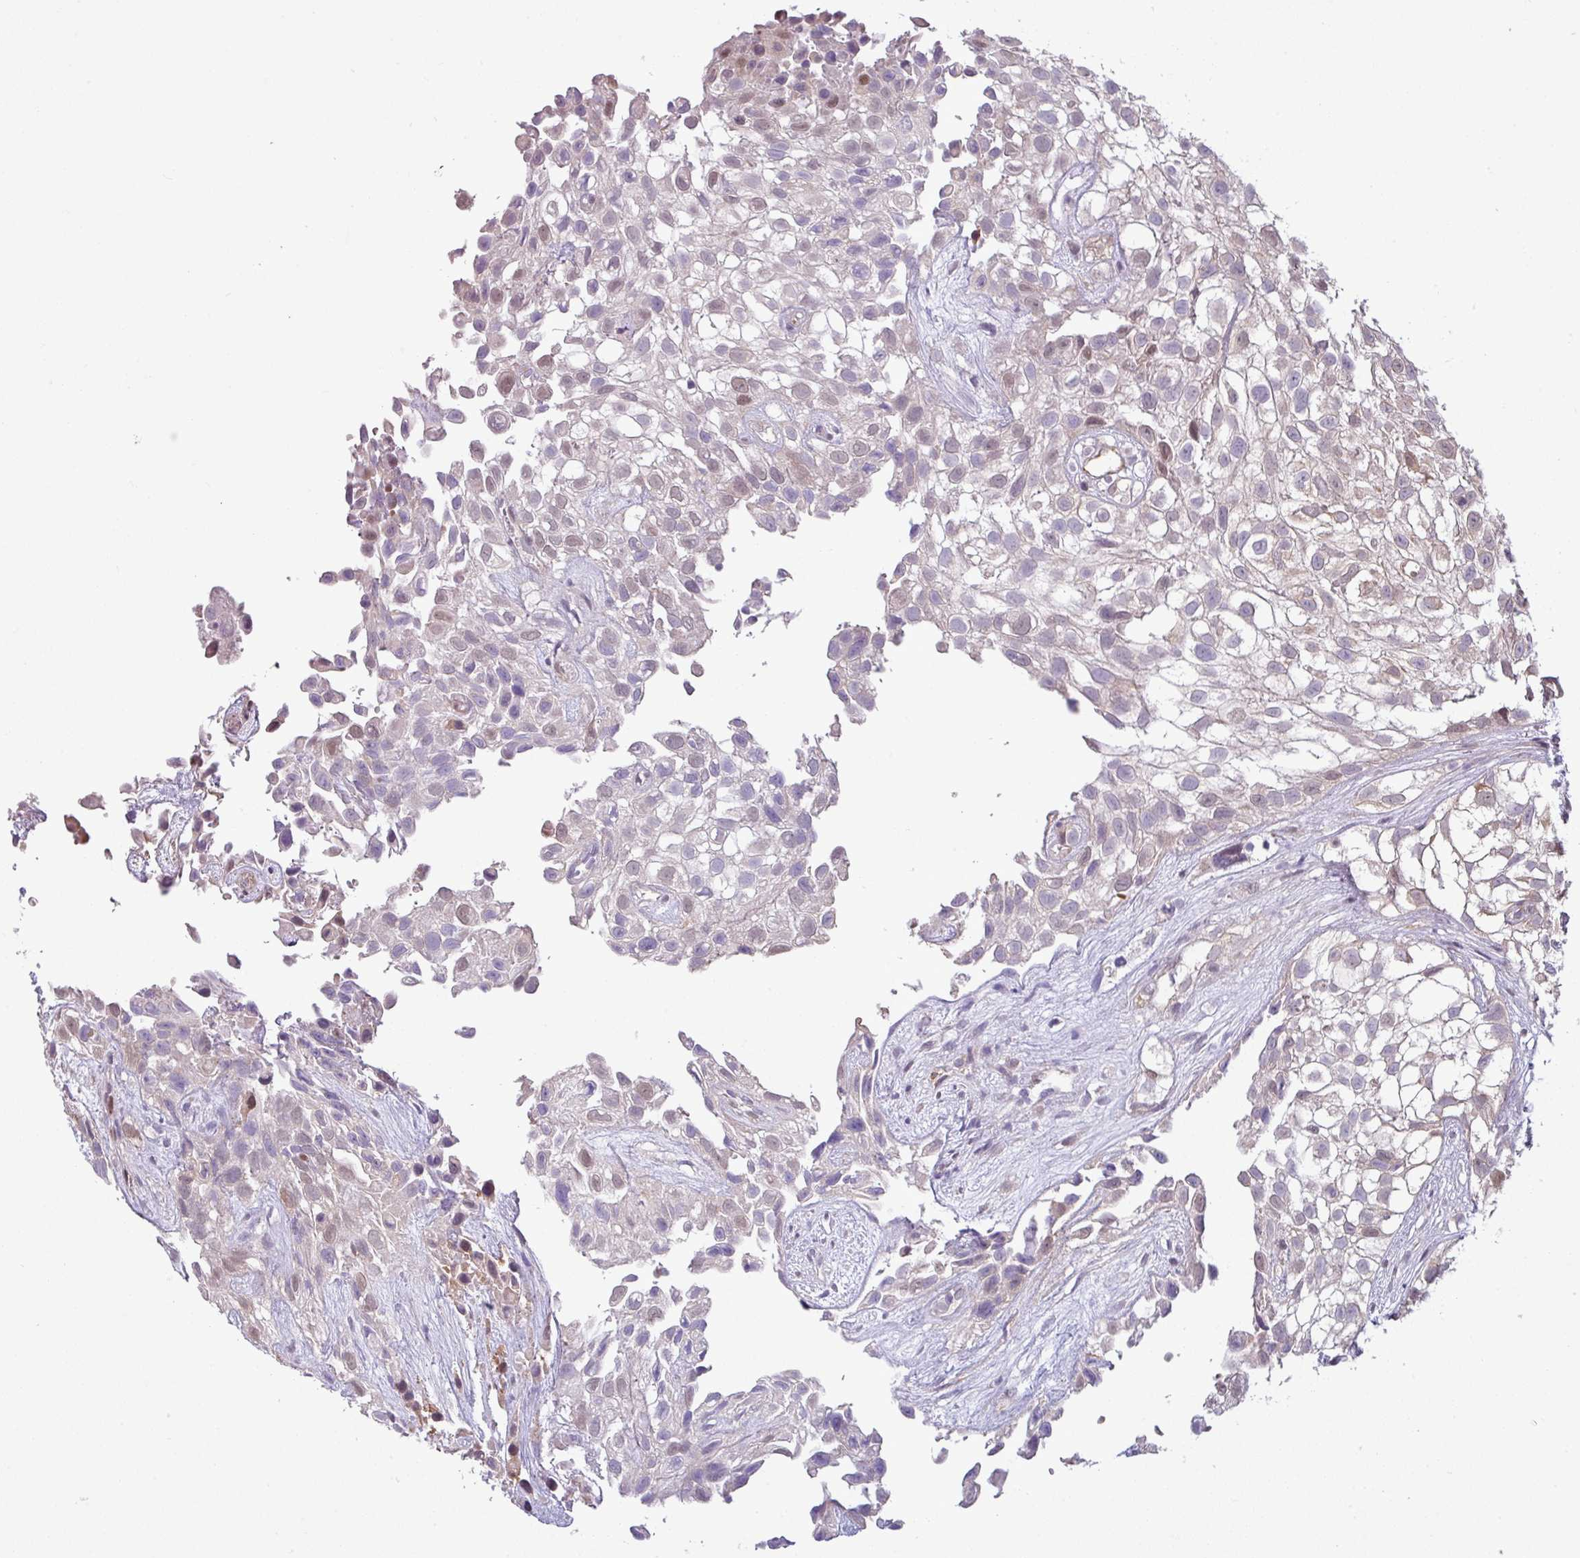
{"staining": {"intensity": "moderate", "quantity": "<25%", "location": "cytoplasmic/membranous,nuclear"}, "tissue": "urothelial cancer", "cell_type": "Tumor cells", "image_type": "cancer", "snomed": [{"axis": "morphology", "description": "Urothelial carcinoma, High grade"}, {"axis": "topography", "description": "Urinary bladder"}], "caption": "Moderate cytoplasmic/membranous and nuclear positivity is present in approximately <25% of tumor cells in high-grade urothelial carcinoma. (DAB (3,3'-diaminobenzidine) = brown stain, brightfield microscopy at high magnification).", "gene": "CCDC144A", "patient": {"sex": "male", "age": 56}}